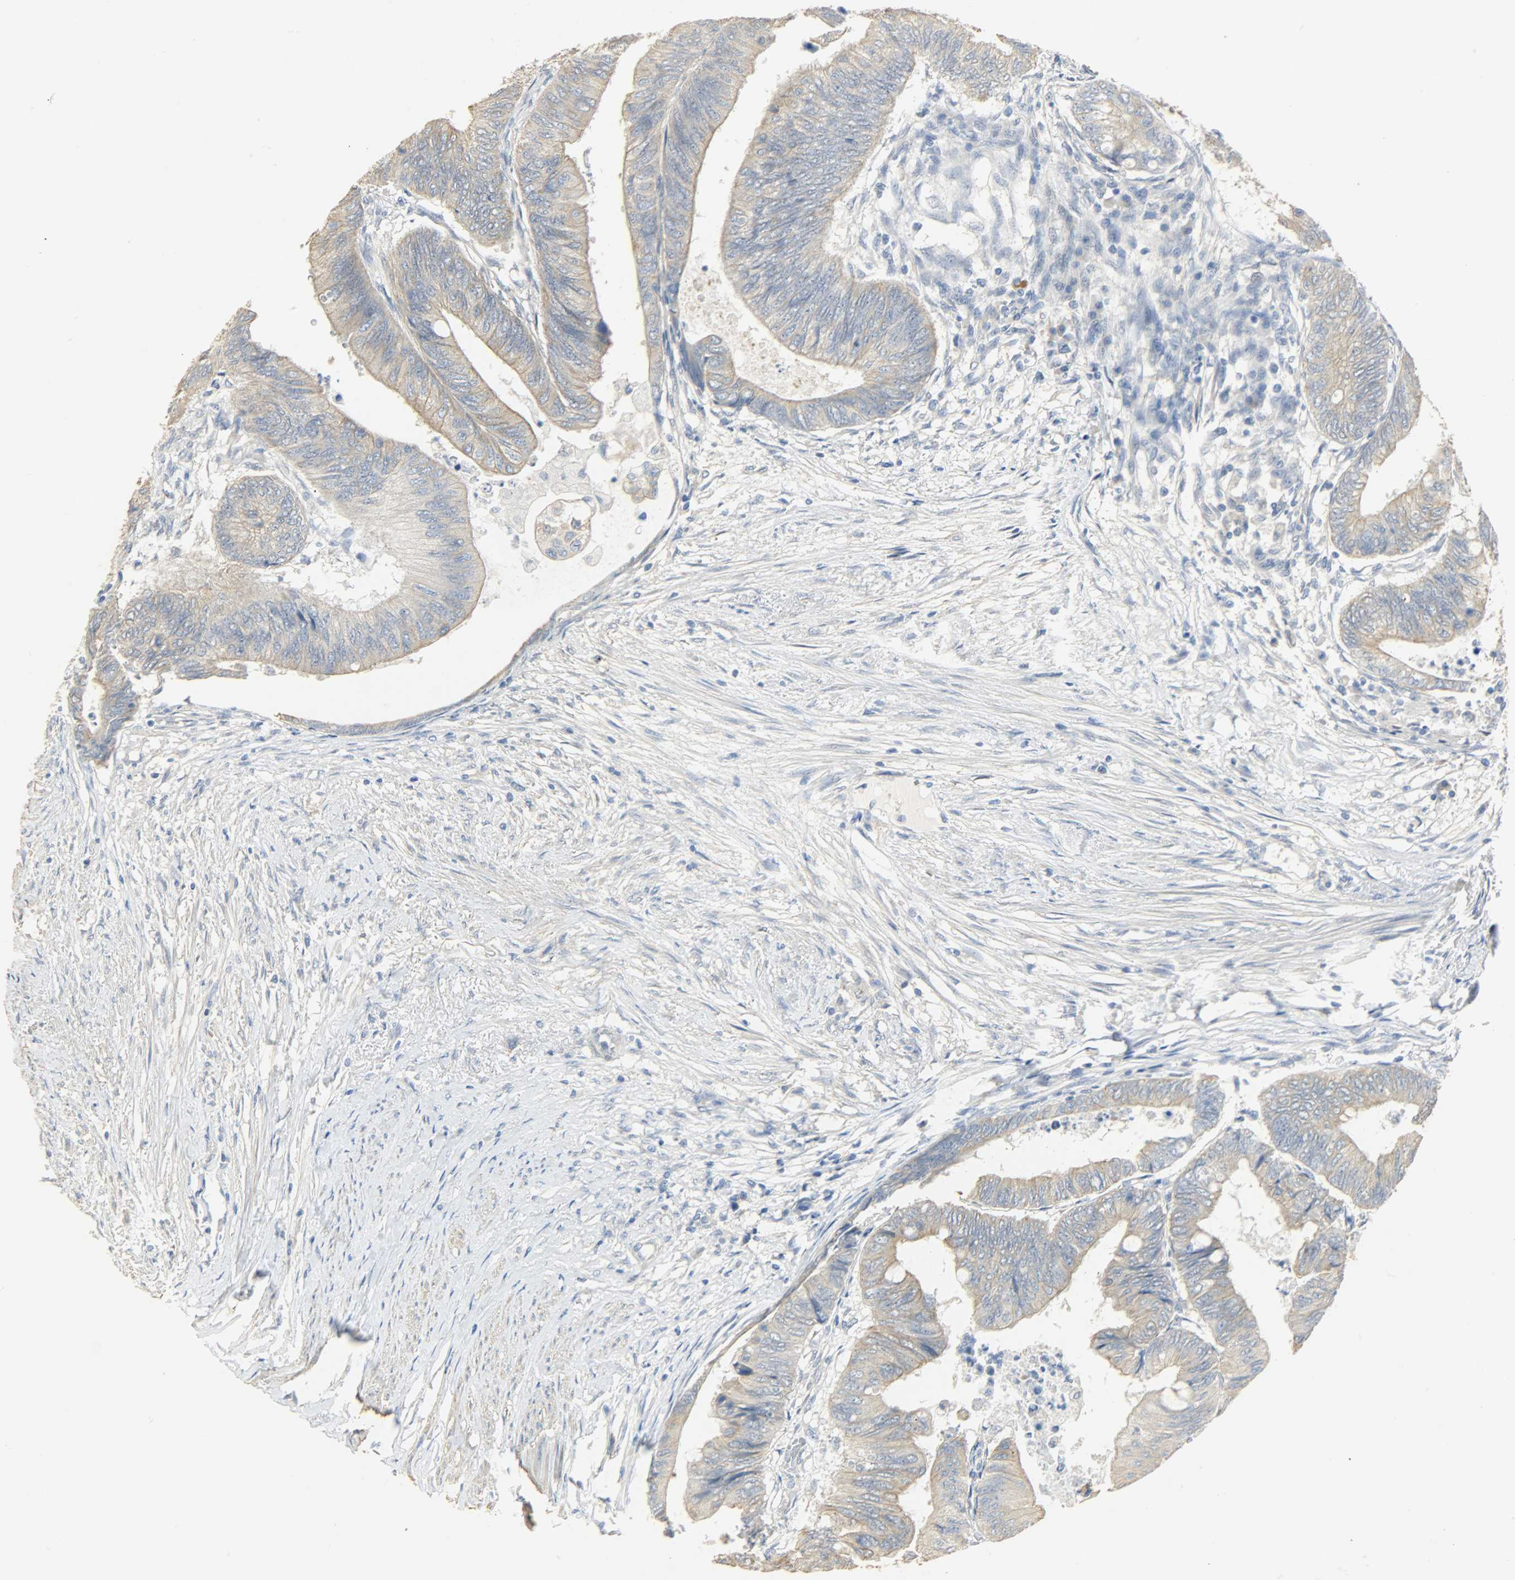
{"staining": {"intensity": "moderate", "quantity": ">75%", "location": "cytoplasmic/membranous"}, "tissue": "colorectal cancer", "cell_type": "Tumor cells", "image_type": "cancer", "snomed": [{"axis": "morphology", "description": "Normal tissue, NOS"}, {"axis": "morphology", "description": "Adenocarcinoma, NOS"}, {"axis": "topography", "description": "Rectum"}, {"axis": "topography", "description": "Peripheral nerve tissue"}], "caption": "Immunohistochemistry (IHC) of human colorectal cancer shows medium levels of moderate cytoplasmic/membranous staining in approximately >75% of tumor cells. Ihc stains the protein in brown and the nuclei are stained blue.", "gene": "USP13", "patient": {"sex": "male", "age": 92}}